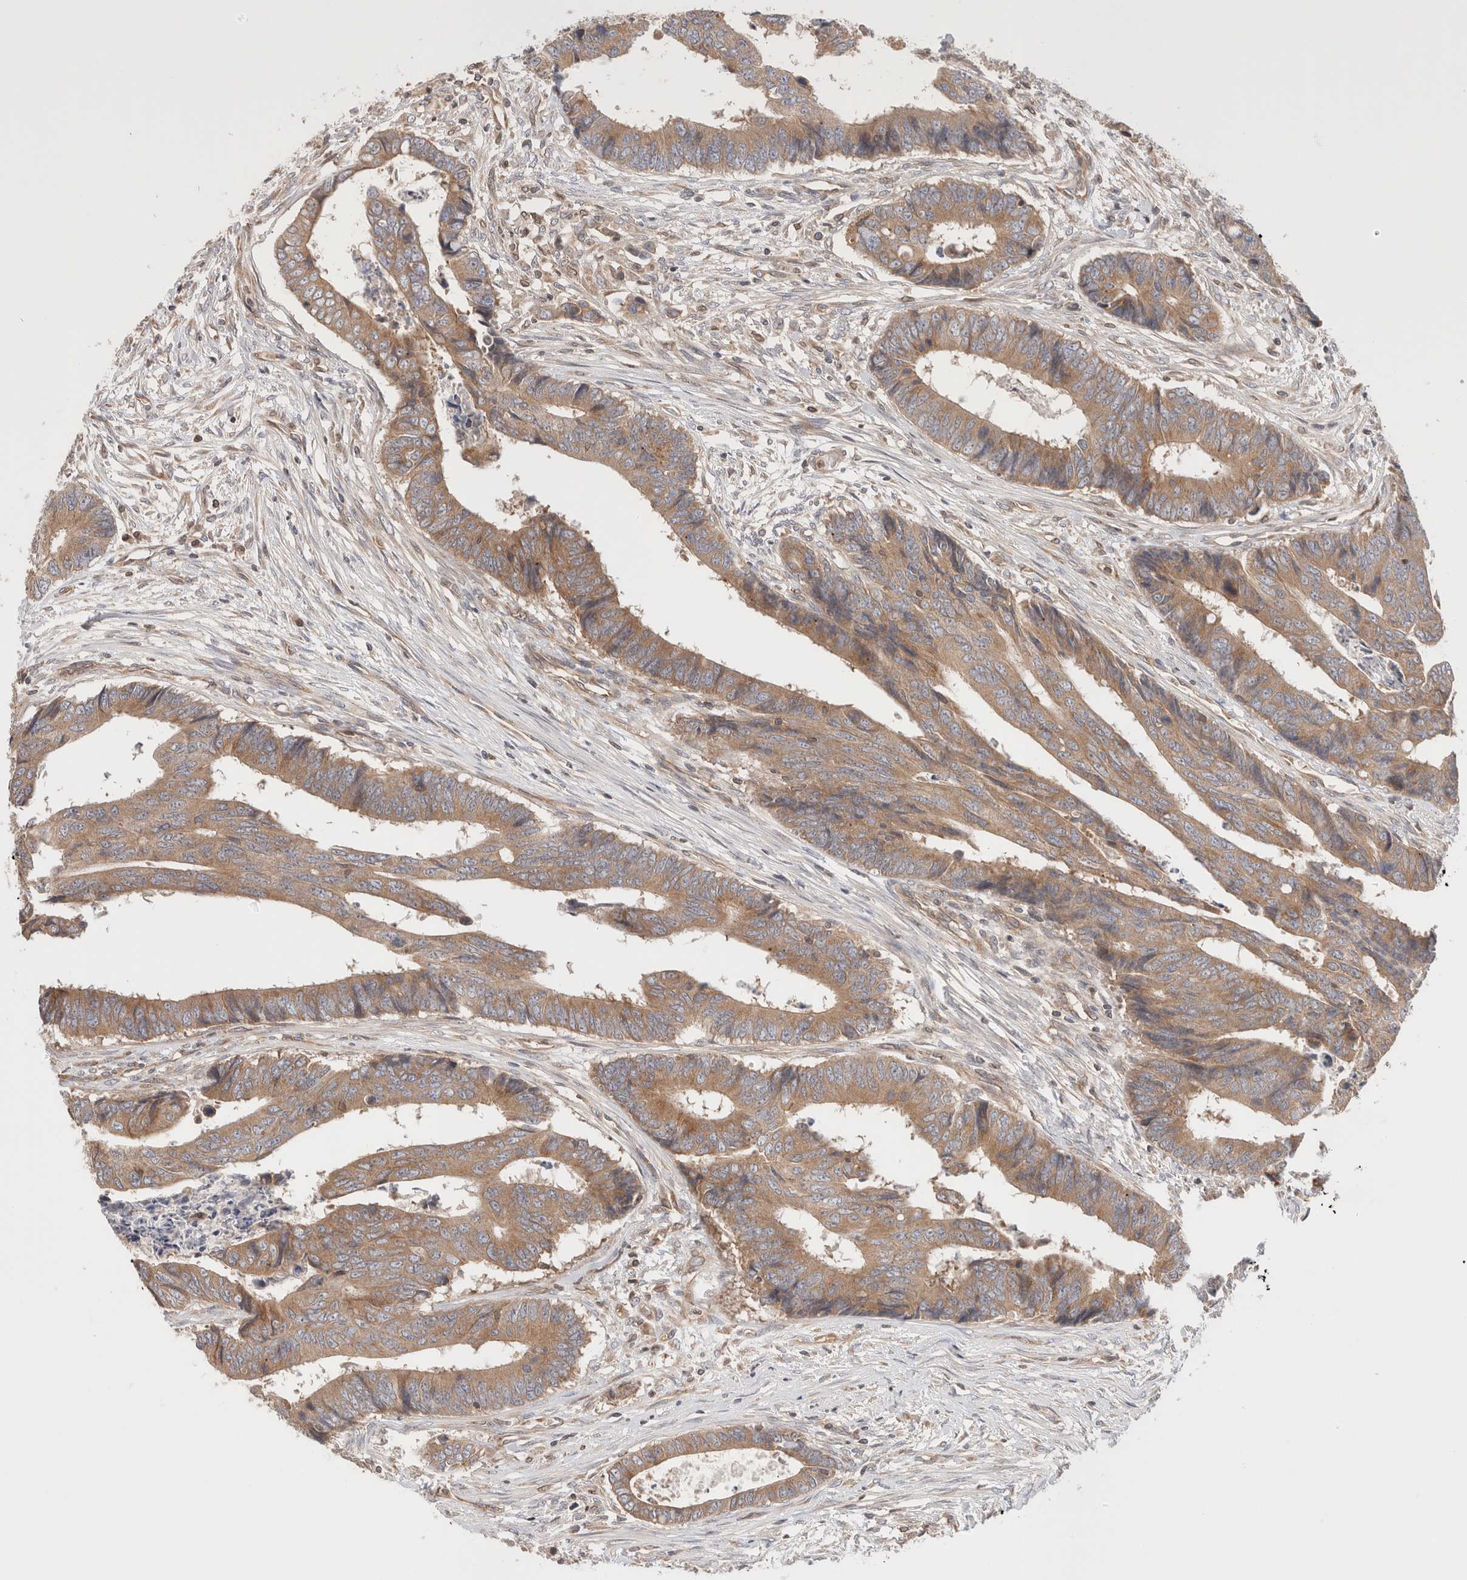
{"staining": {"intensity": "moderate", "quantity": ">75%", "location": "cytoplasmic/membranous"}, "tissue": "colorectal cancer", "cell_type": "Tumor cells", "image_type": "cancer", "snomed": [{"axis": "morphology", "description": "Adenocarcinoma, NOS"}, {"axis": "topography", "description": "Rectum"}], "caption": "This is a micrograph of immunohistochemistry staining of colorectal cancer, which shows moderate expression in the cytoplasmic/membranous of tumor cells.", "gene": "SIKE1", "patient": {"sex": "male", "age": 84}}